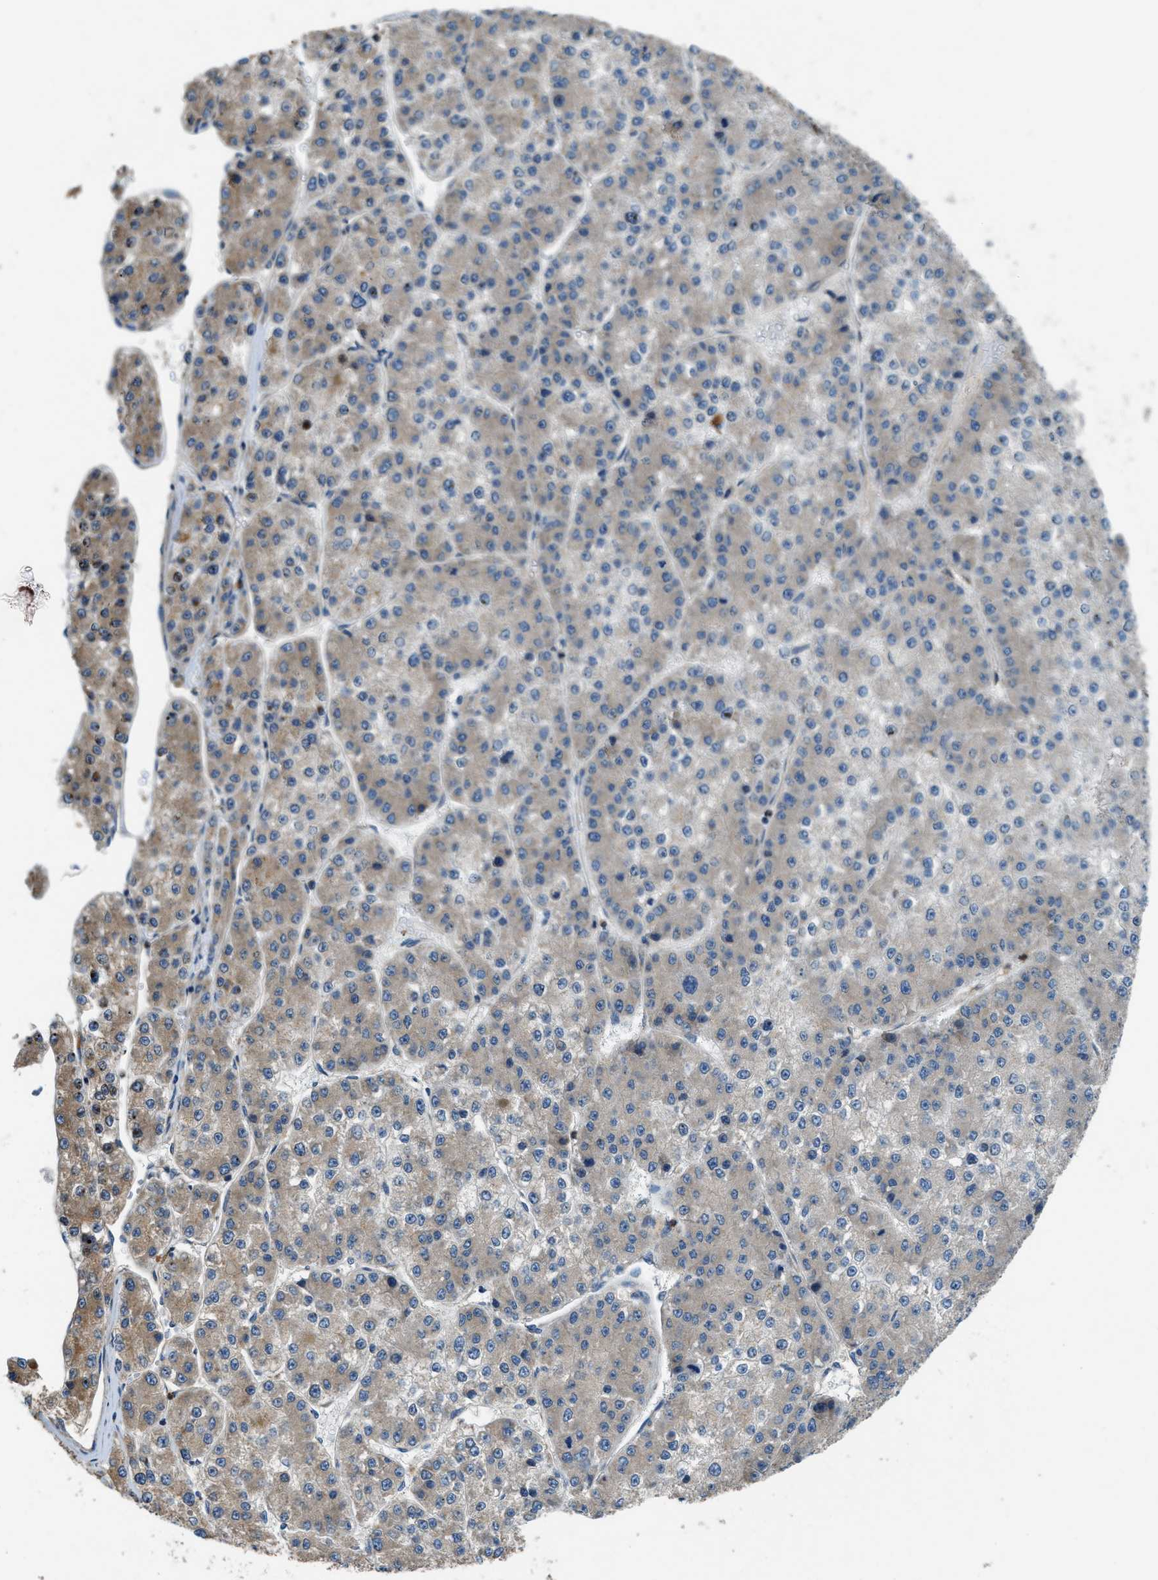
{"staining": {"intensity": "weak", "quantity": "25%-75%", "location": "cytoplasmic/membranous"}, "tissue": "liver cancer", "cell_type": "Tumor cells", "image_type": "cancer", "snomed": [{"axis": "morphology", "description": "Carcinoma, Hepatocellular, NOS"}, {"axis": "topography", "description": "Liver"}], "caption": "Liver cancer tissue reveals weak cytoplasmic/membranous expression in about 25%-75% of tumor cells, visualized by immunohistochemistry. Using DAB (brown) and hematoxylin (blue) stains, captured at high magnification using brightfield microscopy.", "gene": "GIMAP8", "patient": {"sex": "female", "age": 73}}